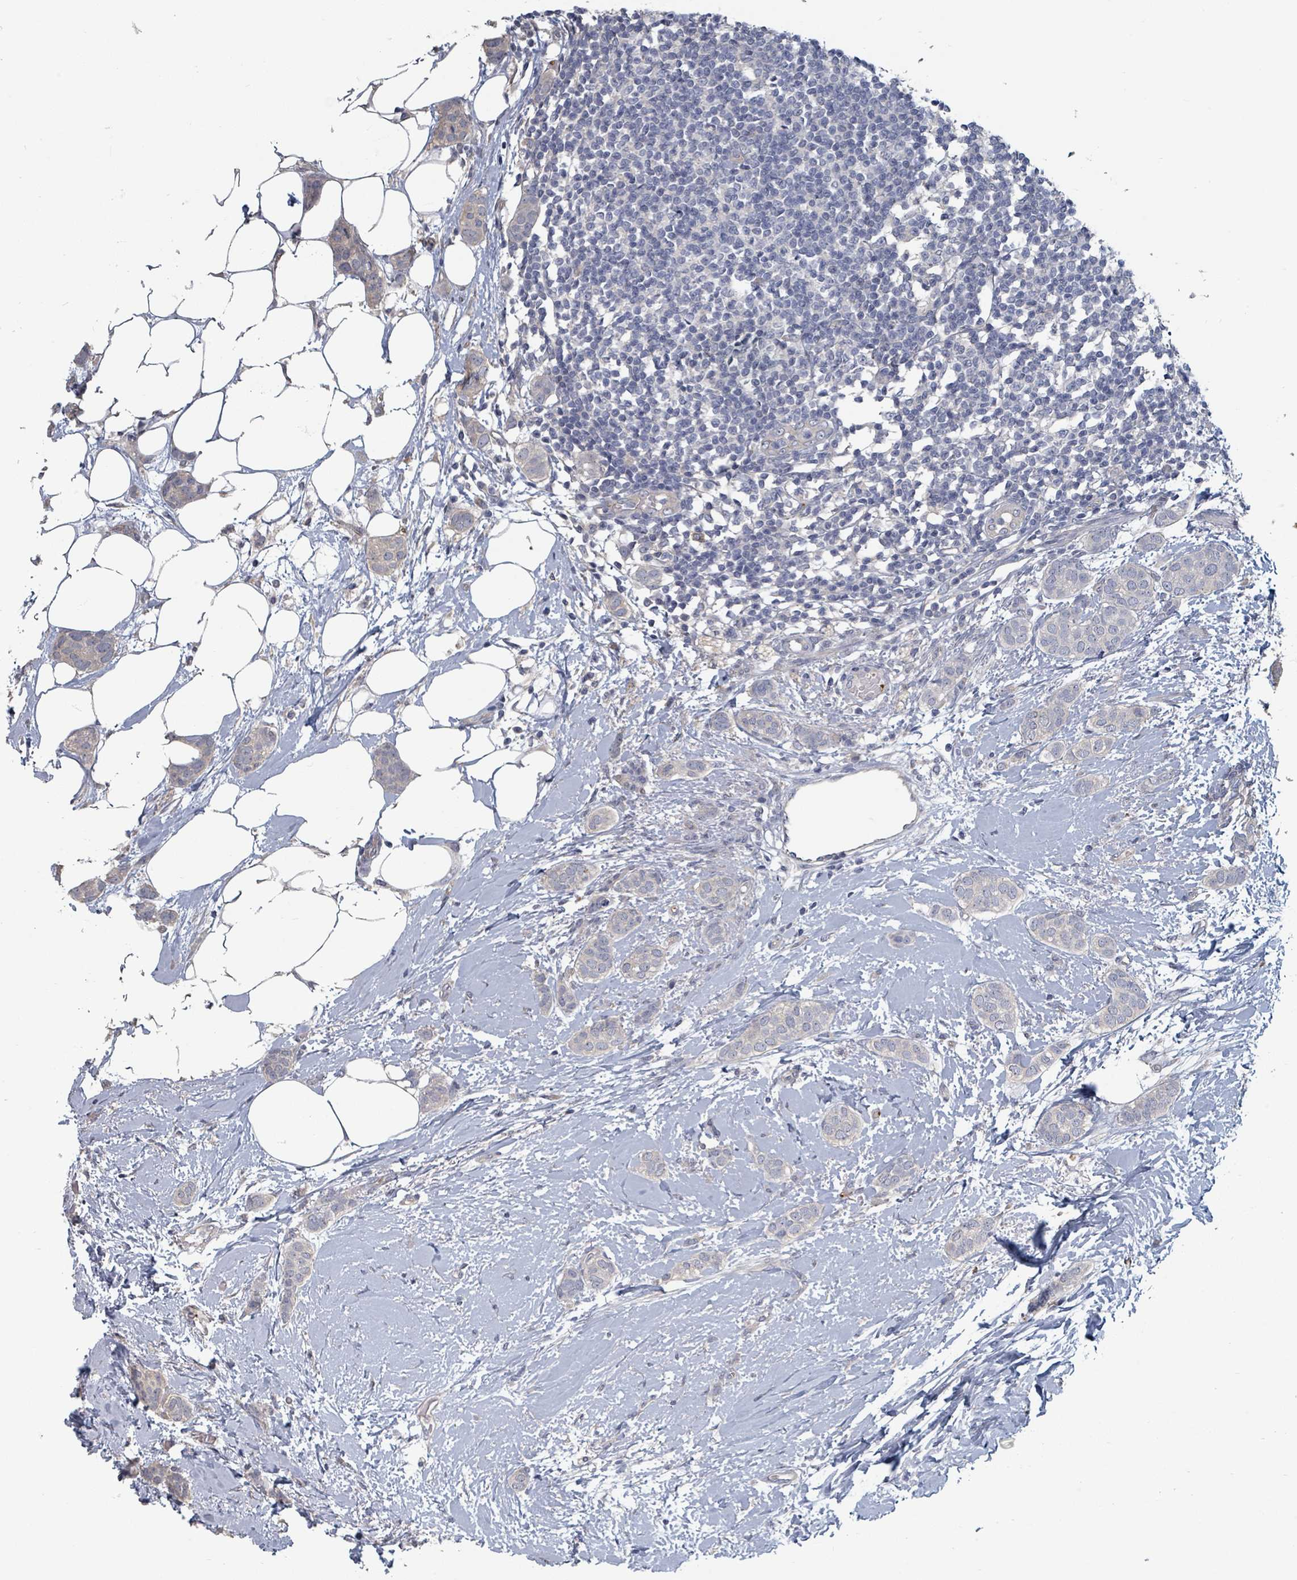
{"staining": {"intensity": "negative", "quantity": "none", "location": "none"}, "tissue": "breast cancer", "cell_type": "Tumor cells", "image_type": "cancer", "snomed": [{"axis": "morphology", "description": "Duct carcinoma"}, {"axis": "topography", "description": "Breast"}], "caption": "DAB immunohistochemical staining of intraductal carcinoma (breast) demonstrates no significant expression in tumor cells. The staining is performed using DAB (3,3'-diaminobenzidine) brown chromogen with nuclei counter-stained in using hematoxylin.", "gene": "PLAUR", "patient": {"sex": "female", "age": 72}}